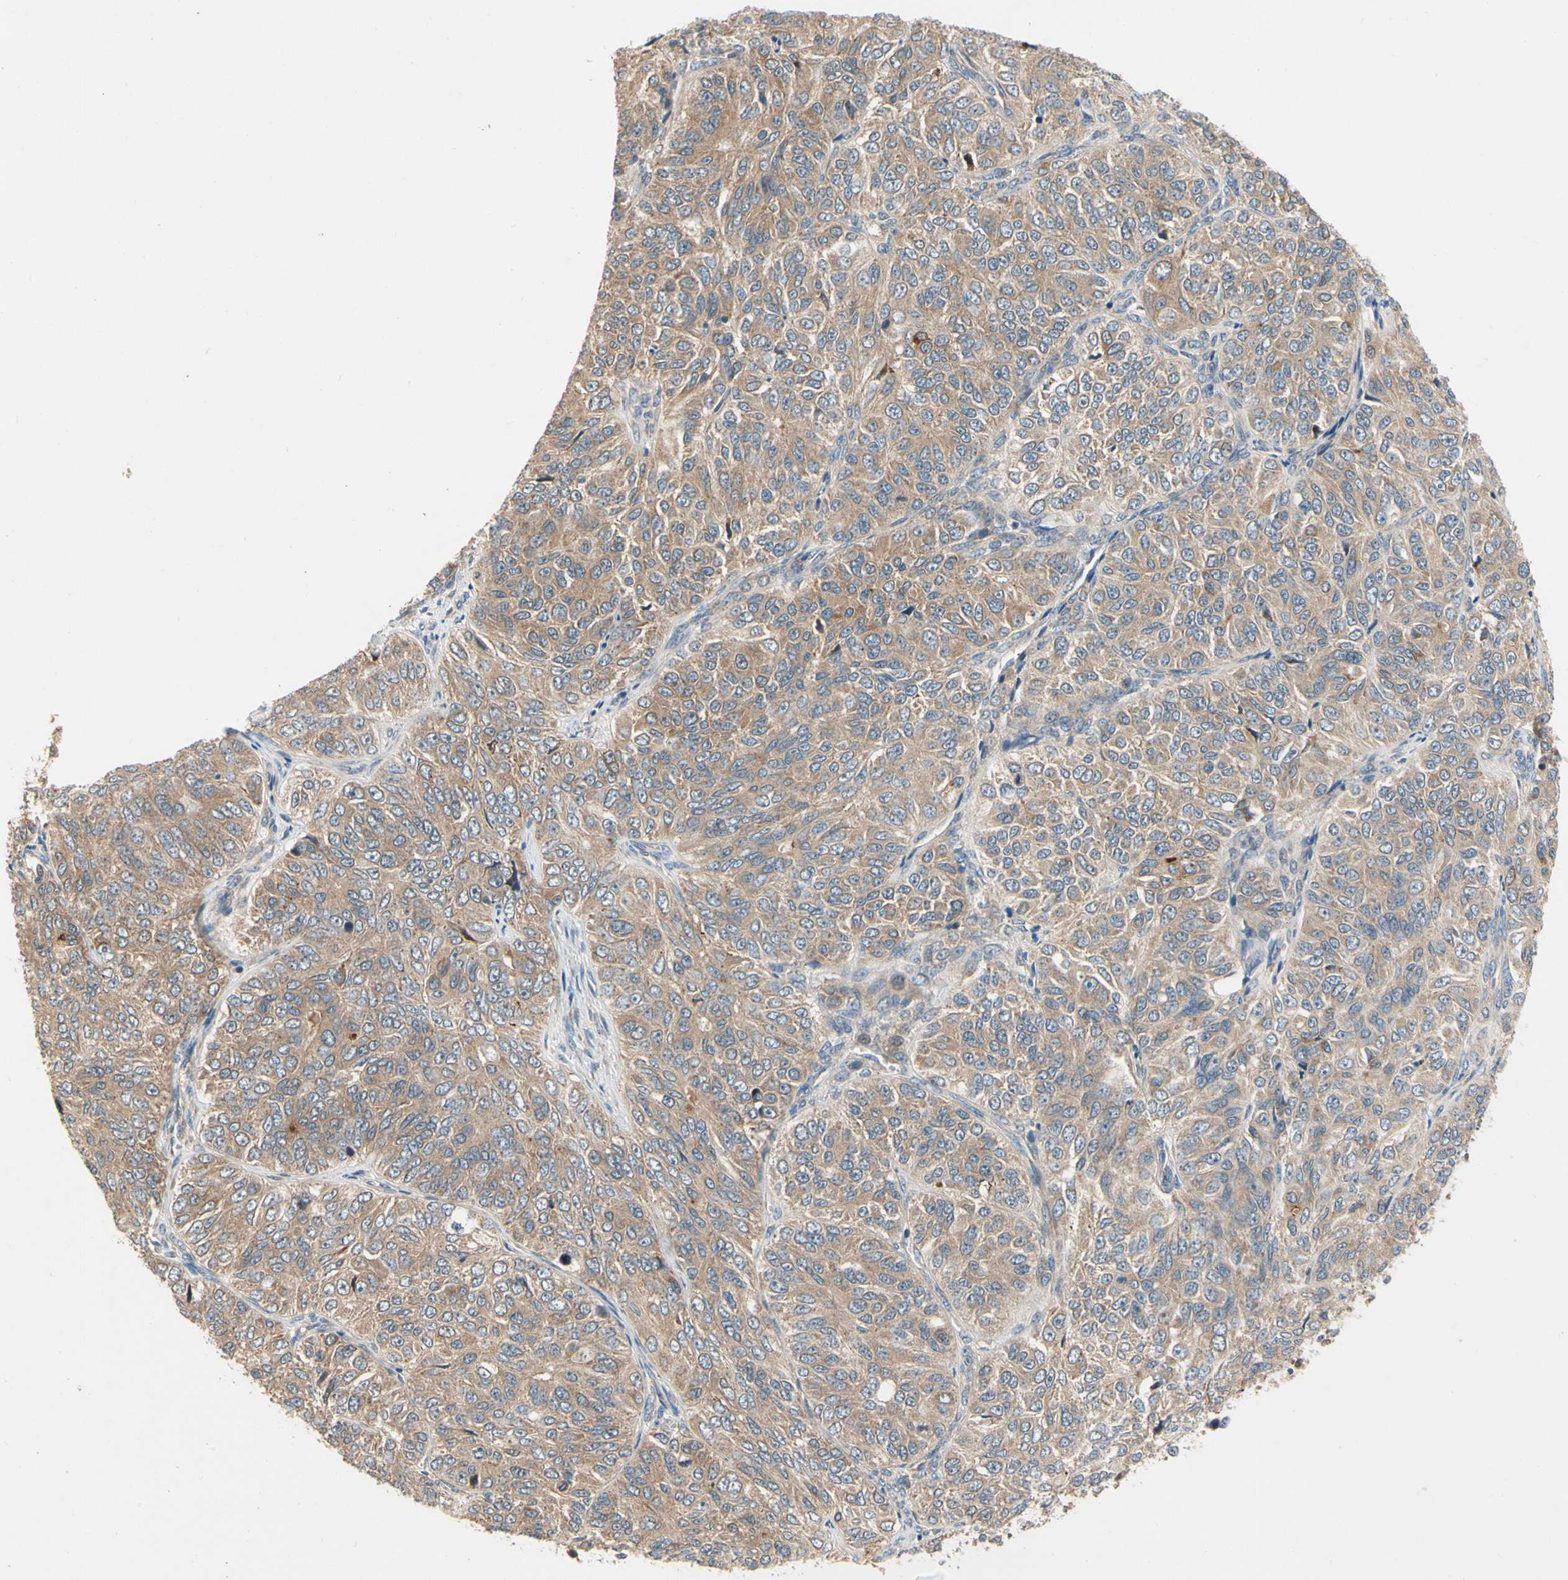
{"staining": {"intensity": "moderate", "quantity": ">75%", "location": "cytoplasmic/membranous"}, "tissue": "ovarian cancer", "cell_type": "Tumor cells", "image_type": "cancer", "snomed": [{"axis": "morphology", "description": "Carcinoma, endometroid"}, {"axis": "topography", "description": "Ovary"}], "caption": "Moderate cytoplasmic/membranous staining for a protein is present in approximately >75% of tumor cells of endometroid carcinoma (ovarian) using immunohistochemistry.", "gene": "TDRP", "patient": {"sex": "female", "age": 51}}